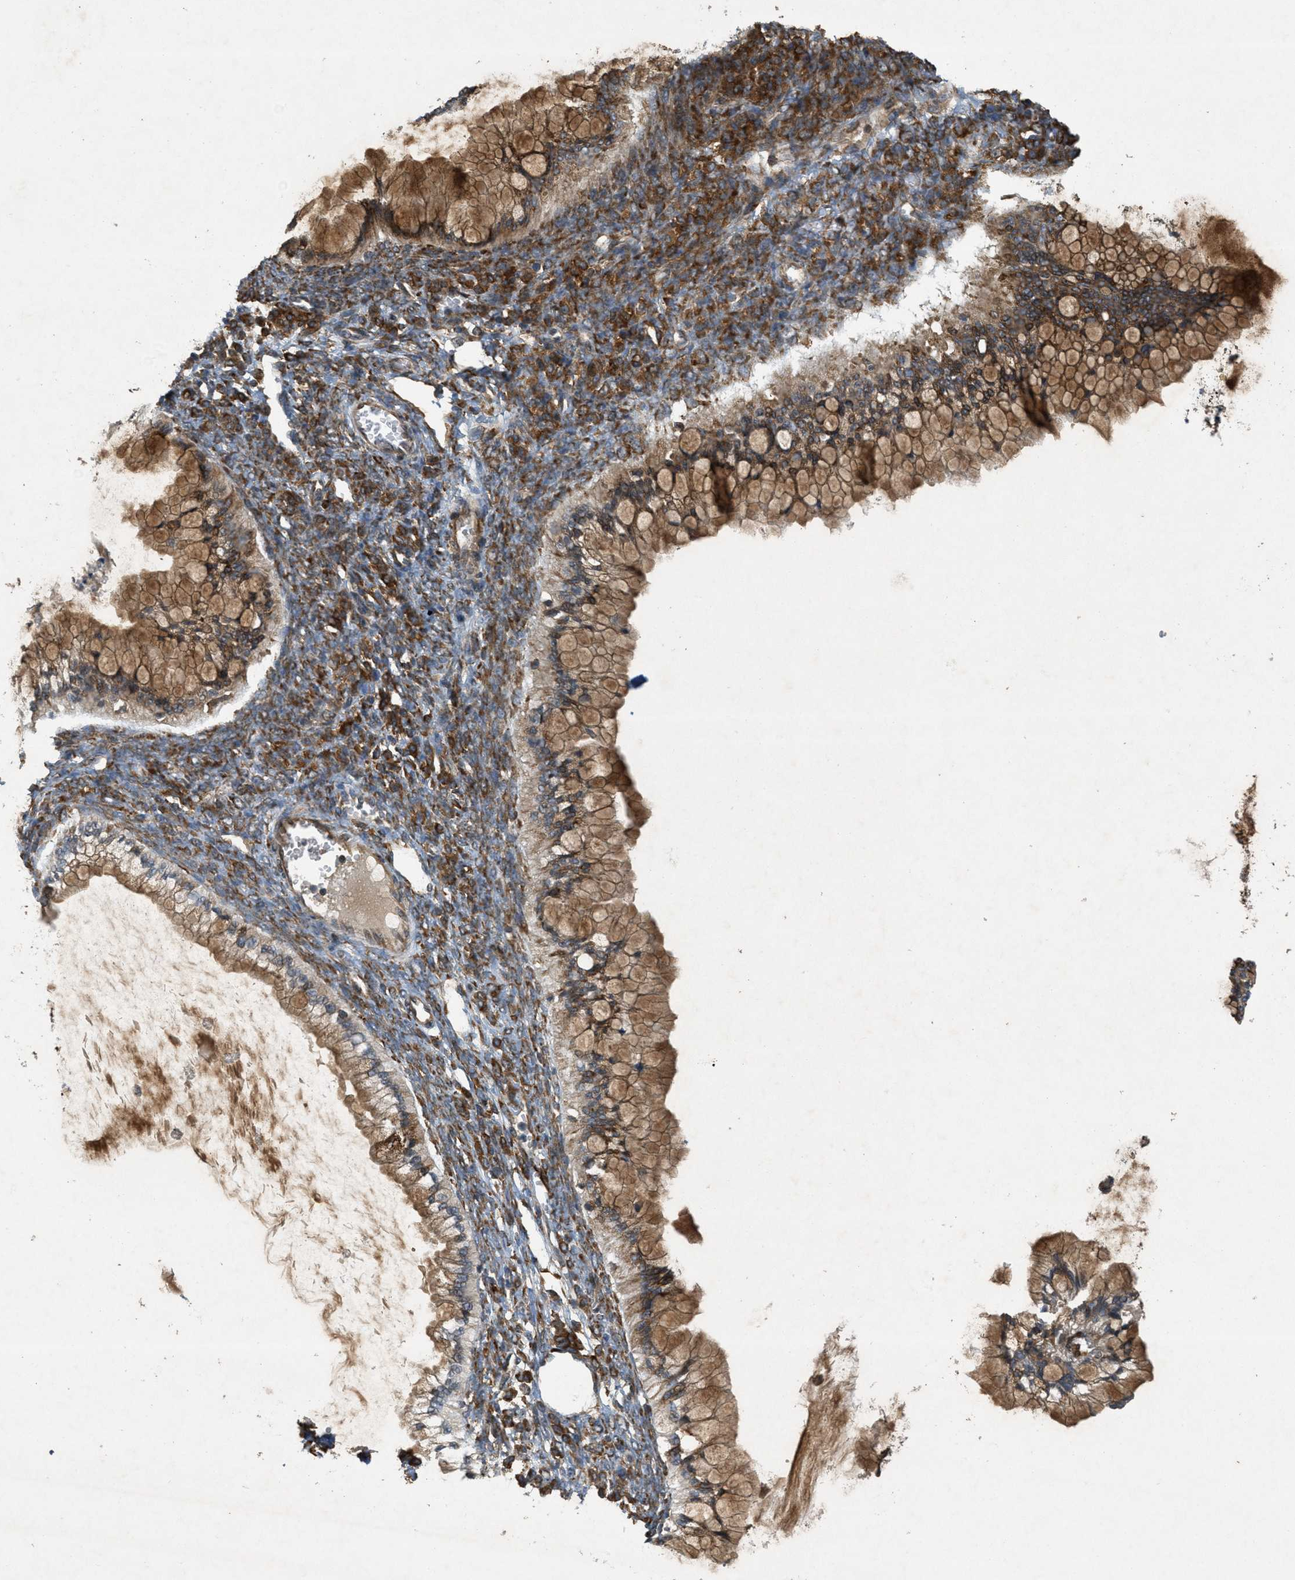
{"staining": {"intensity": "moderate", "quantity": ">75%", "location": "cytoplasmic/membranous"}, "tissue": "ovarian cancer", "cell_type": "Tumor cells", "image_type": "cancer", "snomed": [{"axis": "morphology", "description": "Cystadenocarcinoma, mucinous, NOS"}, {"axis": "topography", "description": "Ovary"}], "caption": "Human ovarian mucinous cystadenocarcinoma stained with a protein marker displays moderate staining in tumor cells.", "gene": "PCDH18", "patient": {"sex": "female", "age": 57}}